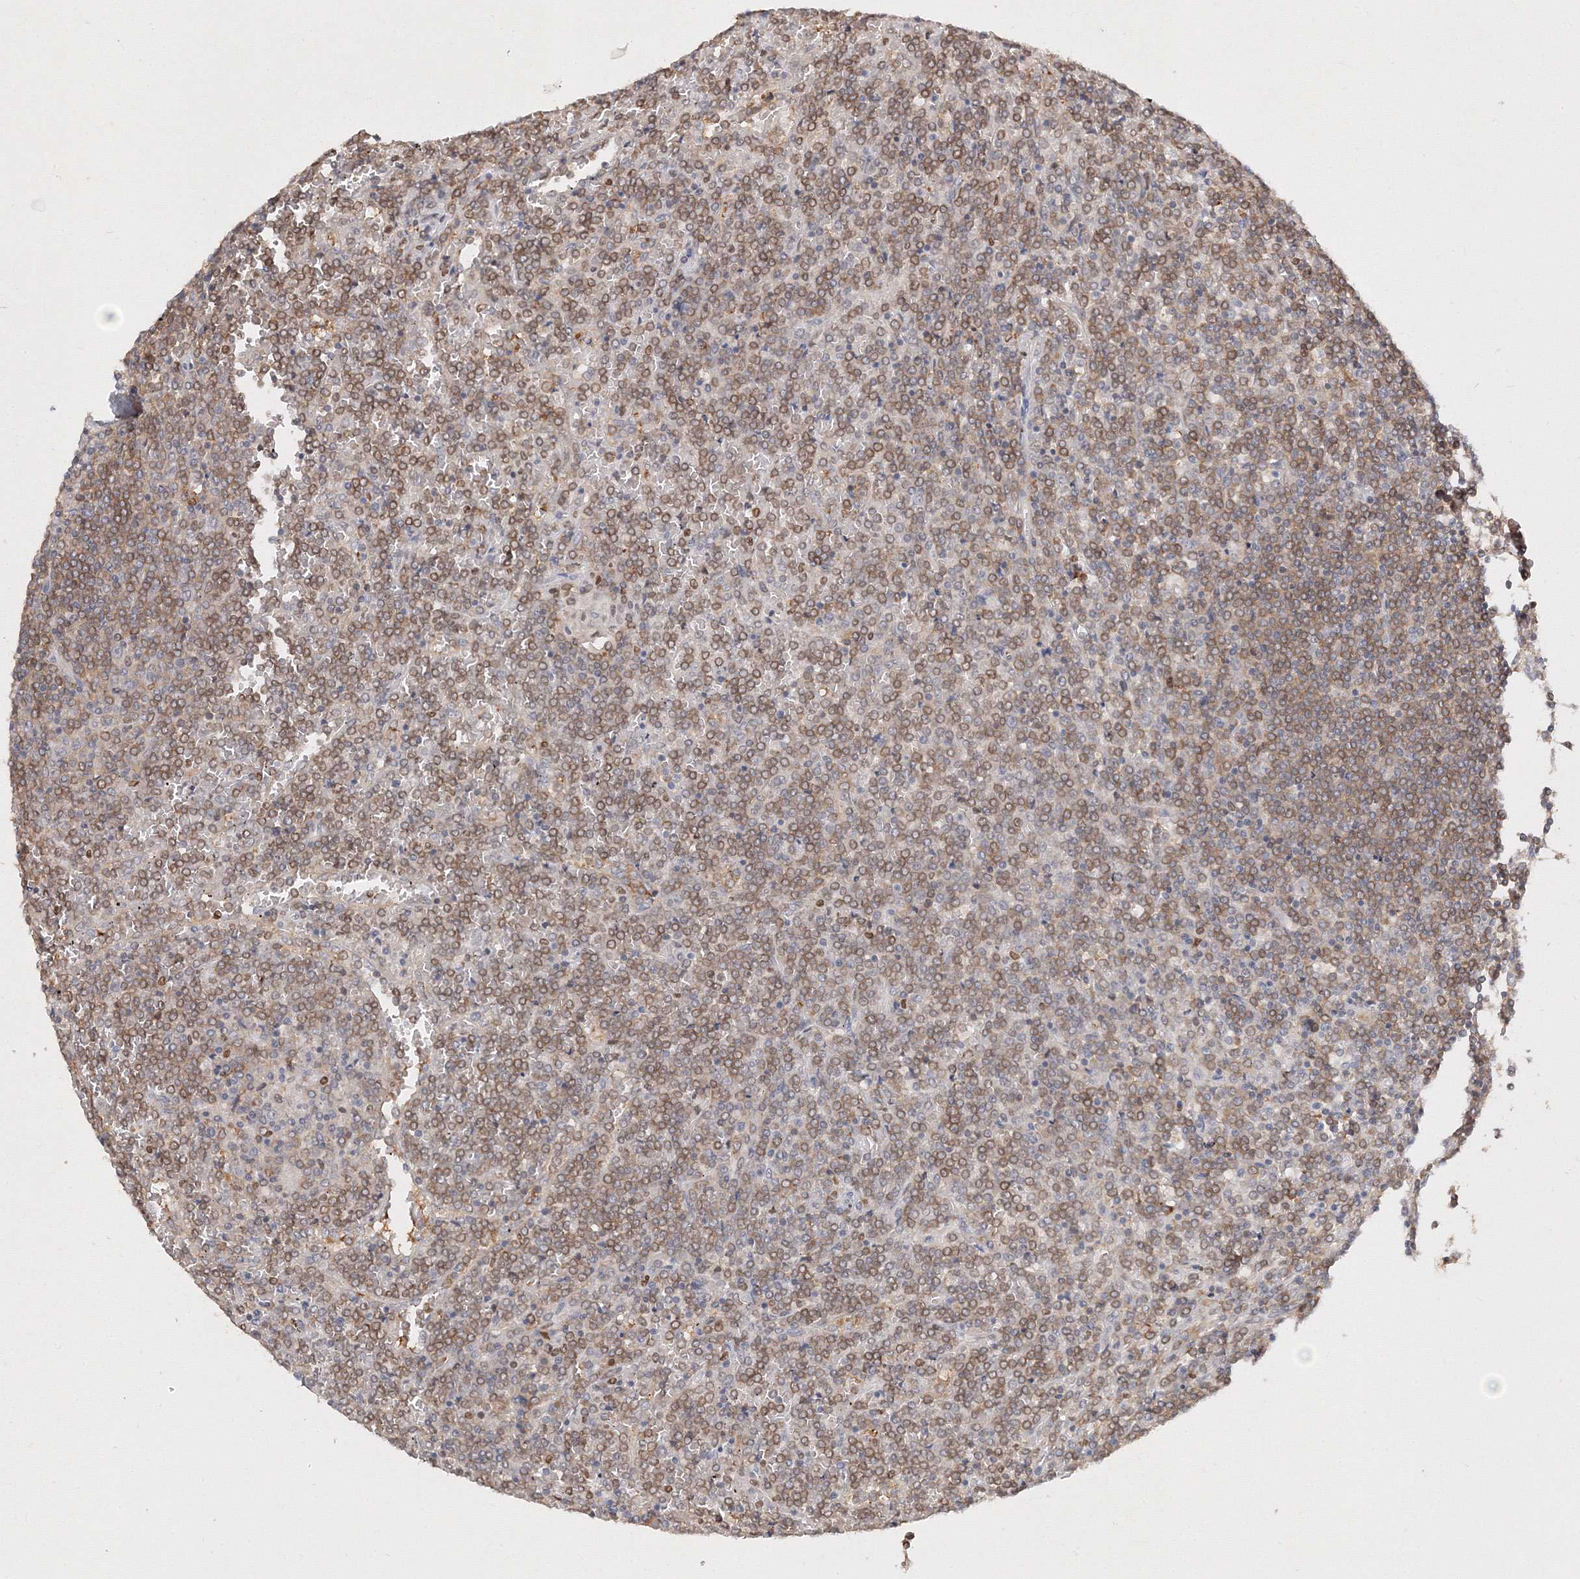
{"staining": {"intensity": "weak", "quantity": "25%-75%", "location": "cytoplasmic/membranous"}, "tissue": "lymphoma", "cell_type": "Tumor cells", "image_type": "cancer", "snomed": [{"axis": "morphology", "description": "Malignant lymphoma, non-Hodgkin's type, Low grade"}, {"axis": "topography", "description": "Spleen"}], "caption": "Immunohistochemistry staining of malignant lymphoma, non-Hodgkin's type (low-grade), which displays low levels of weak cytoplasmic/membranous positivity in approximately 25%-75% of tumor cells indicating weak cytoplasmic/membranous protein staining. The staining was performed using DAB (3,3'-diaminobenzidine) (brown) for protein detection and nuclei were counterstained in hematoxylin (blue).", "gene": "TMEM50B", "patient": {"sex": "female", "age": 19}}